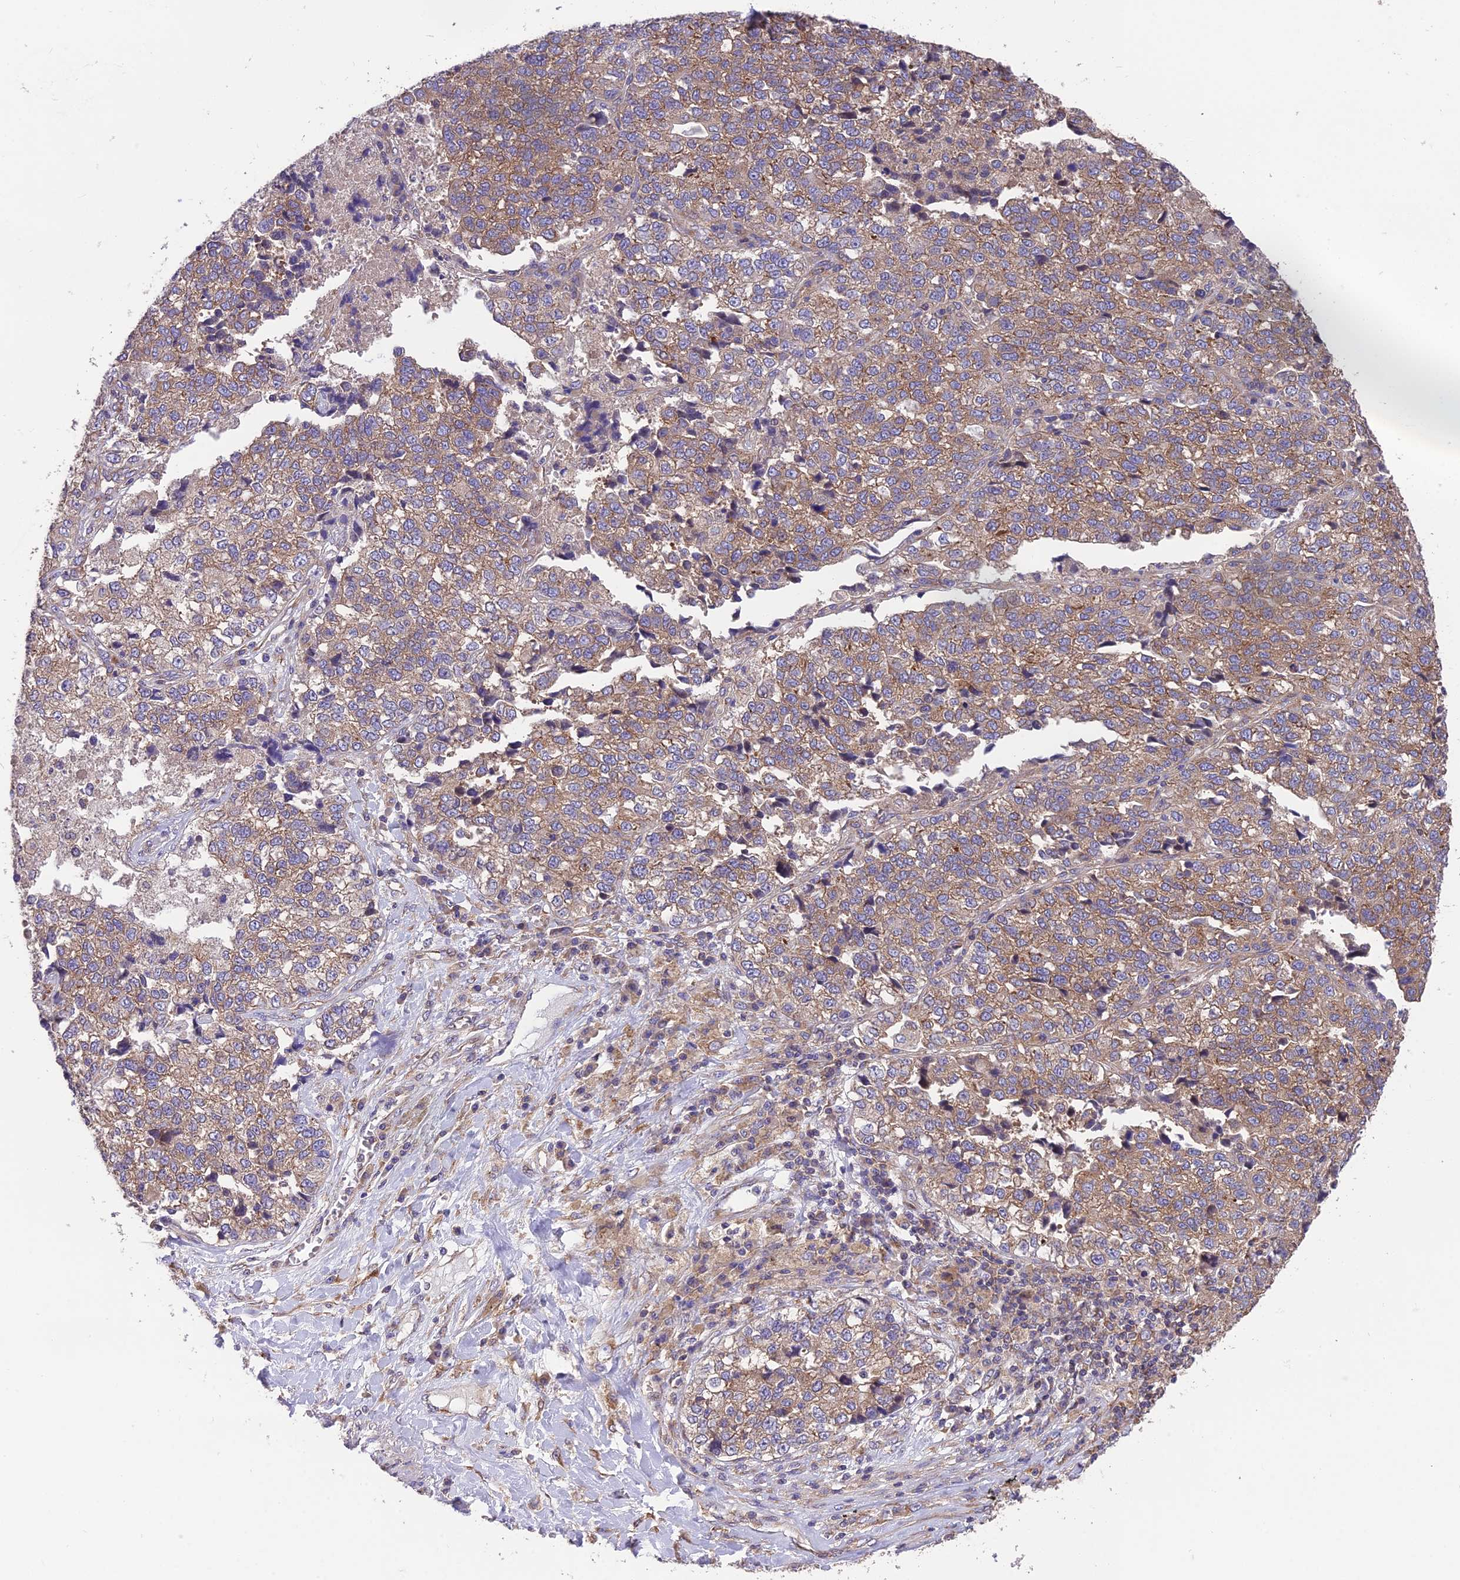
{"staining": {"intensity": "moderate", "quantity": ">75%", "location": "cytoplasmic/membranous"}, "tissue": "lung cancer", "cell_type": "Tumor cells", "image_type": "cancer", "snomed": [{"axis": "morphology", "description": "Adenocarcinoma, NOS"}, {"axis": "topography", "description": "Lung"}], "caption": "The histopathology image demonstrates a brown stain indicating the presence of a protein in the cytoplasmic/membranous of tumor cells in lung adenocarcinoma. Nuclei are stained in blue.", "gene": "BLOC1S4", "patient": {"sex": "male", "age": 49}}